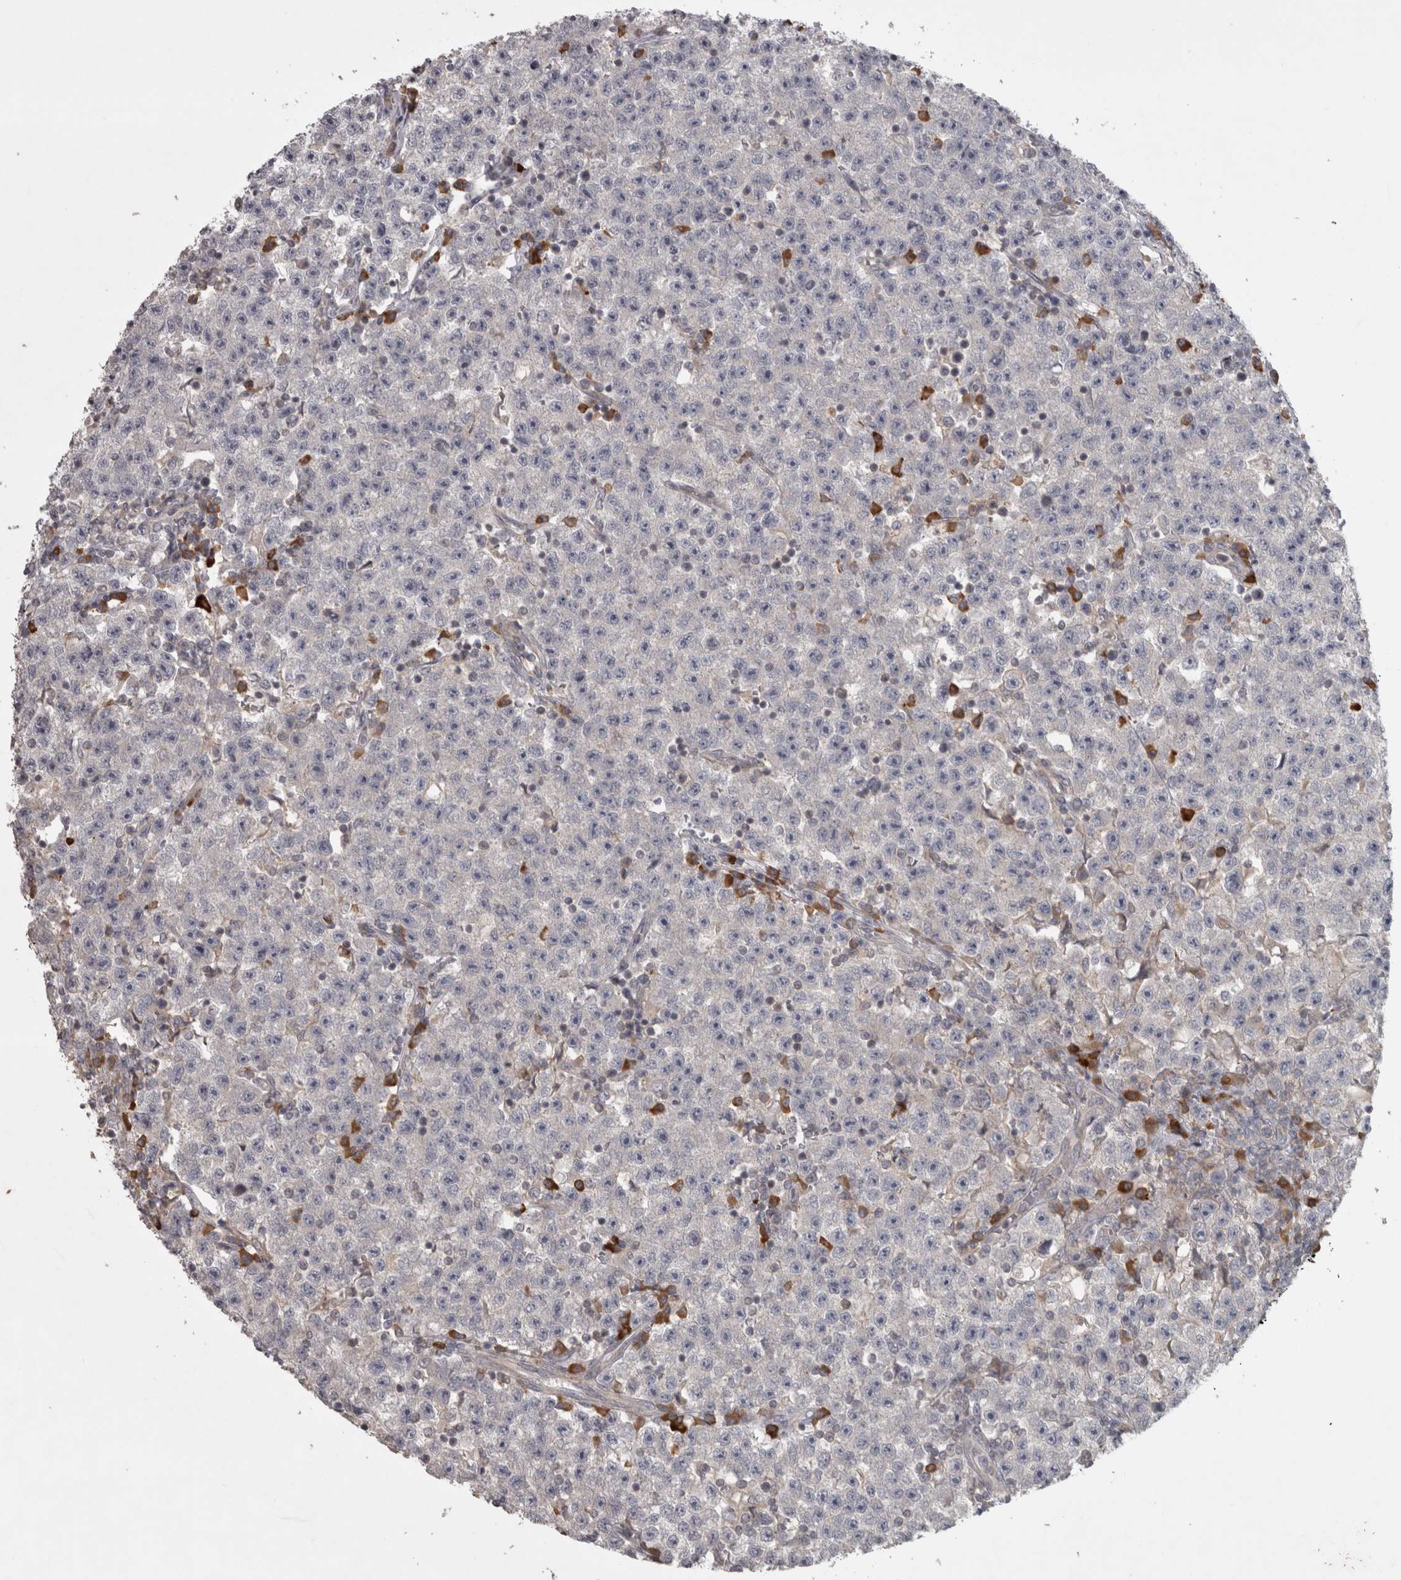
{"staining": {"intensity": "negative", "quantity": "none", "location": "none"}, "tissue": "testis cancer", "cell_type": "Tumor cells", "image_type": "cancer", "snomed": [{"axis": "morphology", "description": "Seminoma, NOS"}, {"axis": "topography", "description": "Testis"}], "caption": "IHC of testis cancer (seminoma) demonstrates no staining in tumor cells.", "gene": "SLCO5A1", "patient": {"sex": "male", "age": 22}}